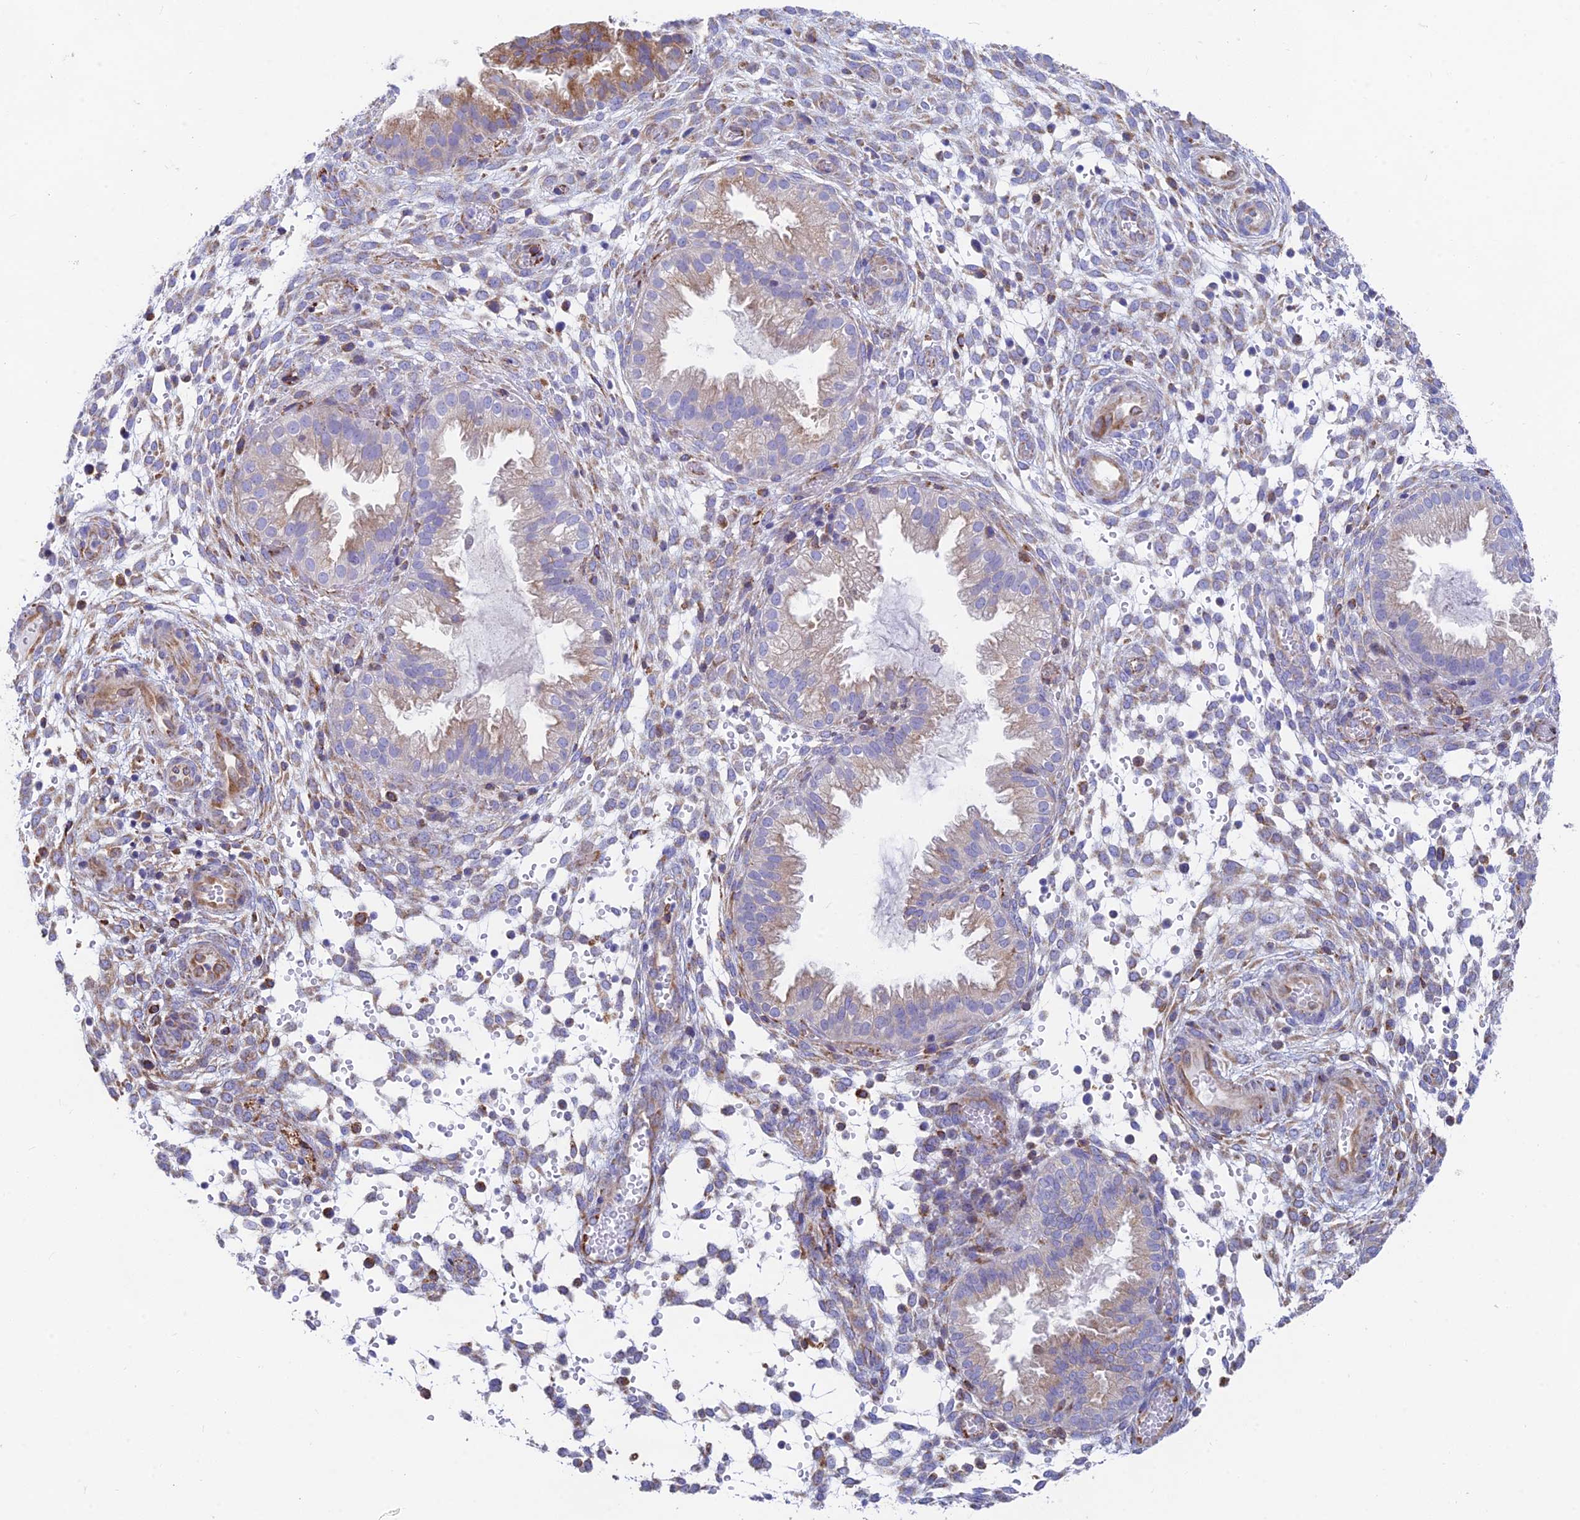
{"staining": {"intensity": "weak", "quantity": "<25%", "location": "cytoplasmic/membranous"}, "tissue": "endometrium", "cell_type": "Cells in endometrial stroma", "image_type": "normal", "snomed": [{"axis": "morphology", "description": "Normal tissue, NOS"}, {"axis": "topography", "description": "Endometrium"}], "caption": "High power microscopy image of an immunohistochemistry photomicrograph of unremarkable endometrium, revealing no significant positivity in cells in endometrial stroma.", "gene": "WDR35", "patient": {"sex": "female", "age": 33}}